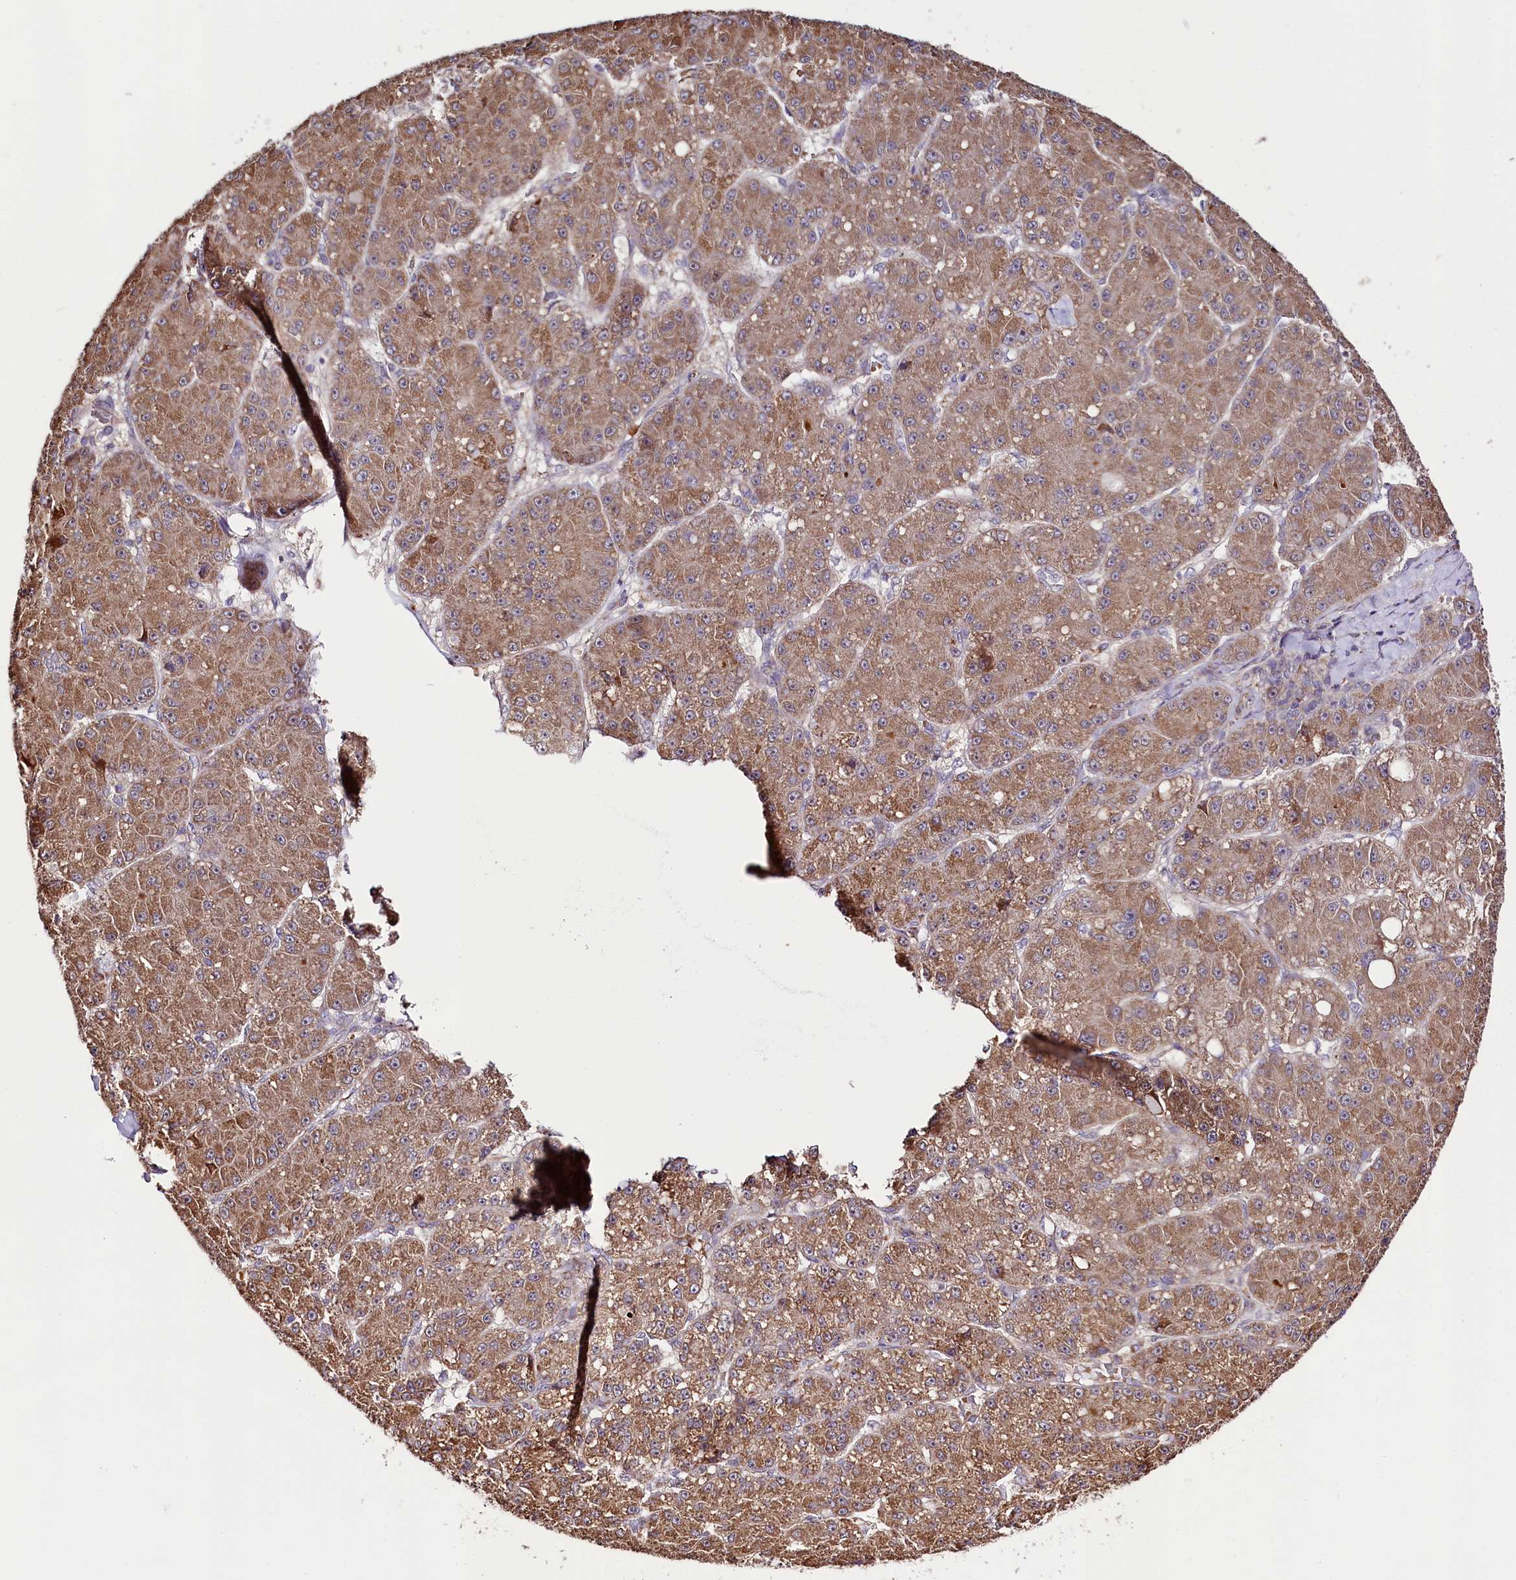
{"staining": {"intensity": "moderate", "quantity": ">75%", "location": "cytoplasmic/membranous"}, "tissue": "liver cancer", "cell_type": "Tumor cells", "image_type": "cancer", "snomed": [{"axis": "morphology", "description": "Carcinoma, Hepatocellular, NOS"}, {"axis": "topography", "description": "Liver"}], "caption": "Moderate cytoplasmic/membranous protein positivity is appreciated in about >75% of tumor cells in liver hepatocellular carcinoma.", "gene": "ST7", "patient": {"sex": "male", "age": 67}}